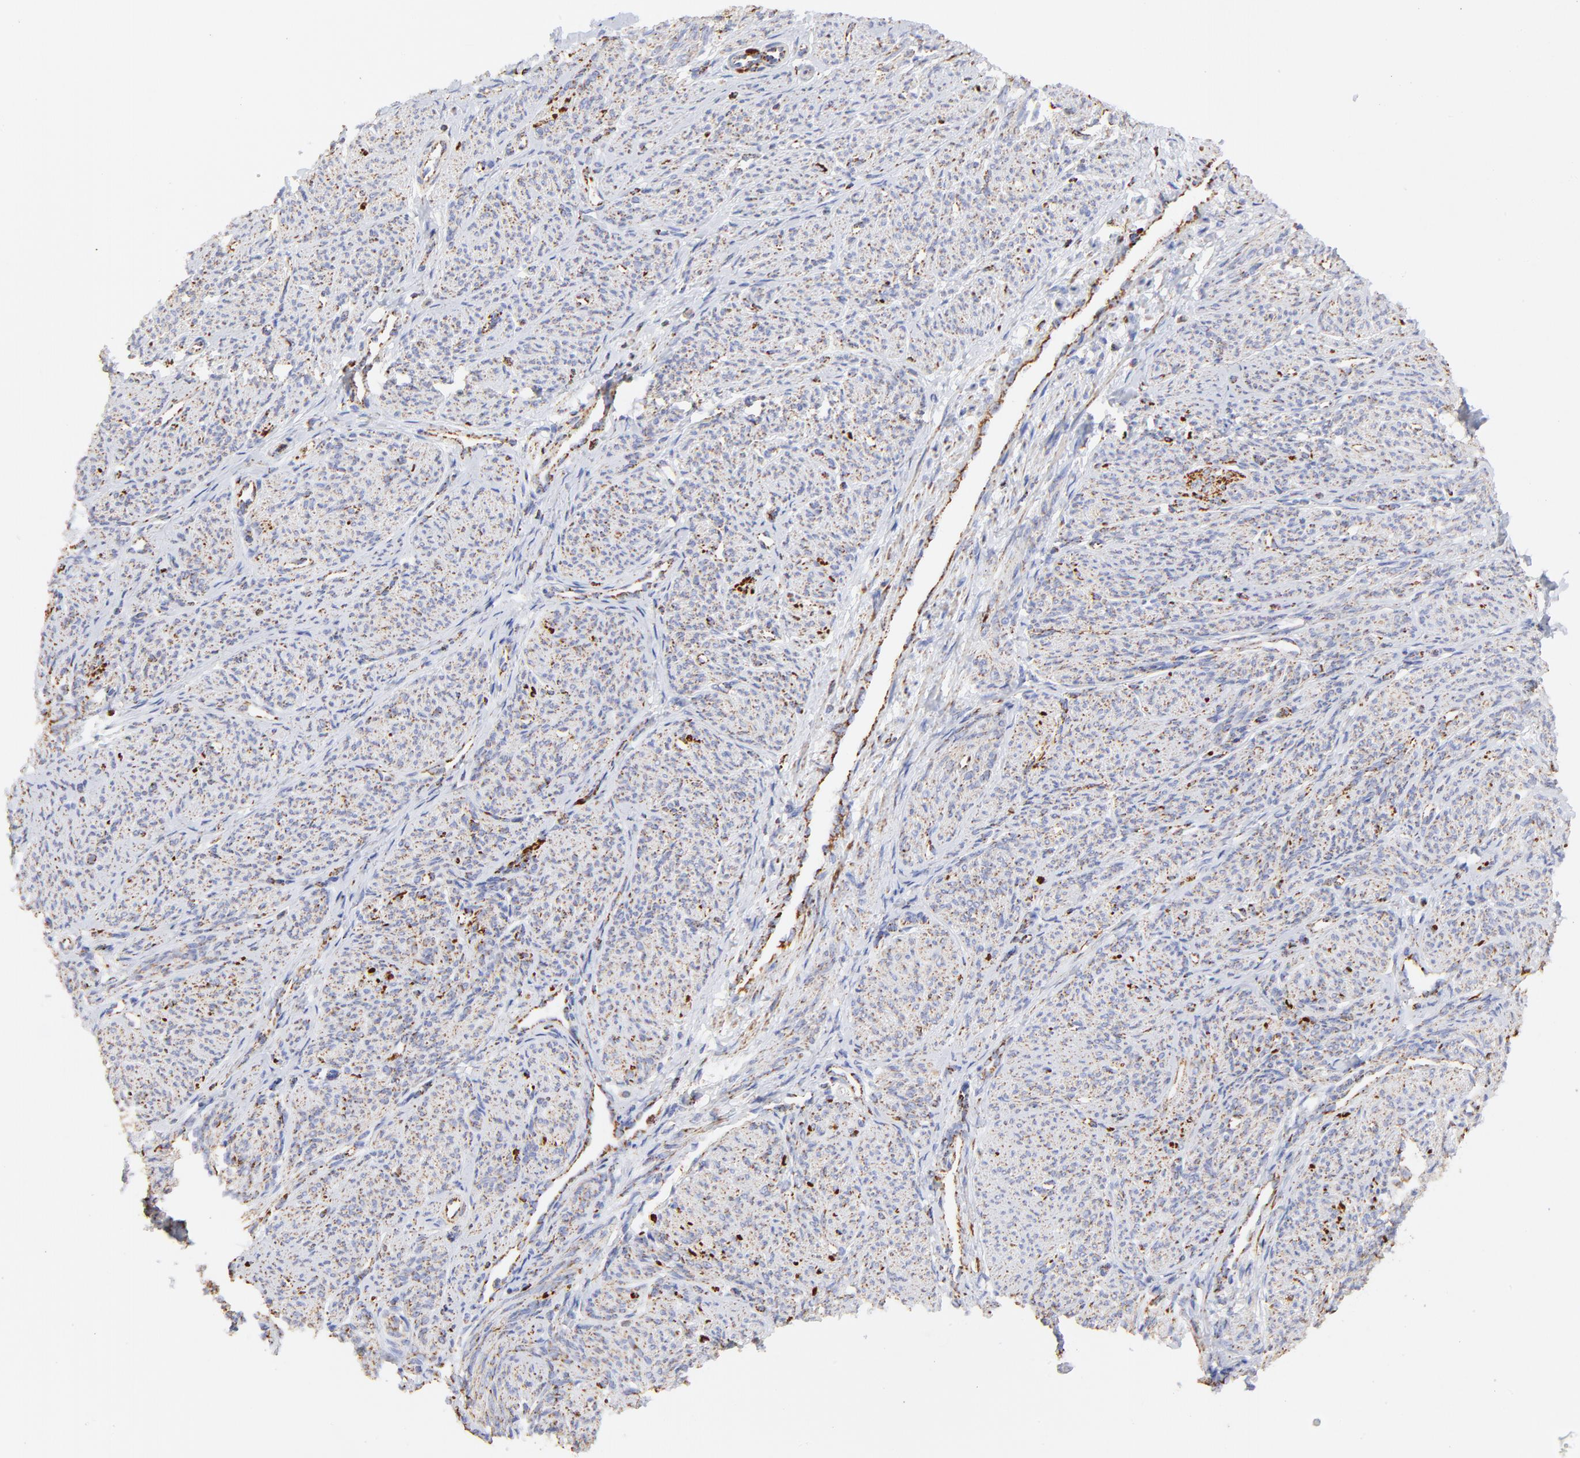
{"staining": {"intensity": "moderate", "quantity": ">75%", "location": "cytoplasmic/membranous"}, "tissue": "smooth muscle", "cell_type": "Smooth muscle cells", "image_type": "normal", "snomed": [{"axis": "morphology", "description": "Normal tissue, NOS"}, {"axis": "topography", "description": "Smooth muscle"}], "caption": "A photomicrograph showing moderate cytoplasmic/membranous expression in approximately >75% of smooth muscle cells in unremarkable smooth muscle, as visualized by brown immunohistochemical staining.", "gene": "COX4I1", "patient": {"sex": "female", "age": 65}}